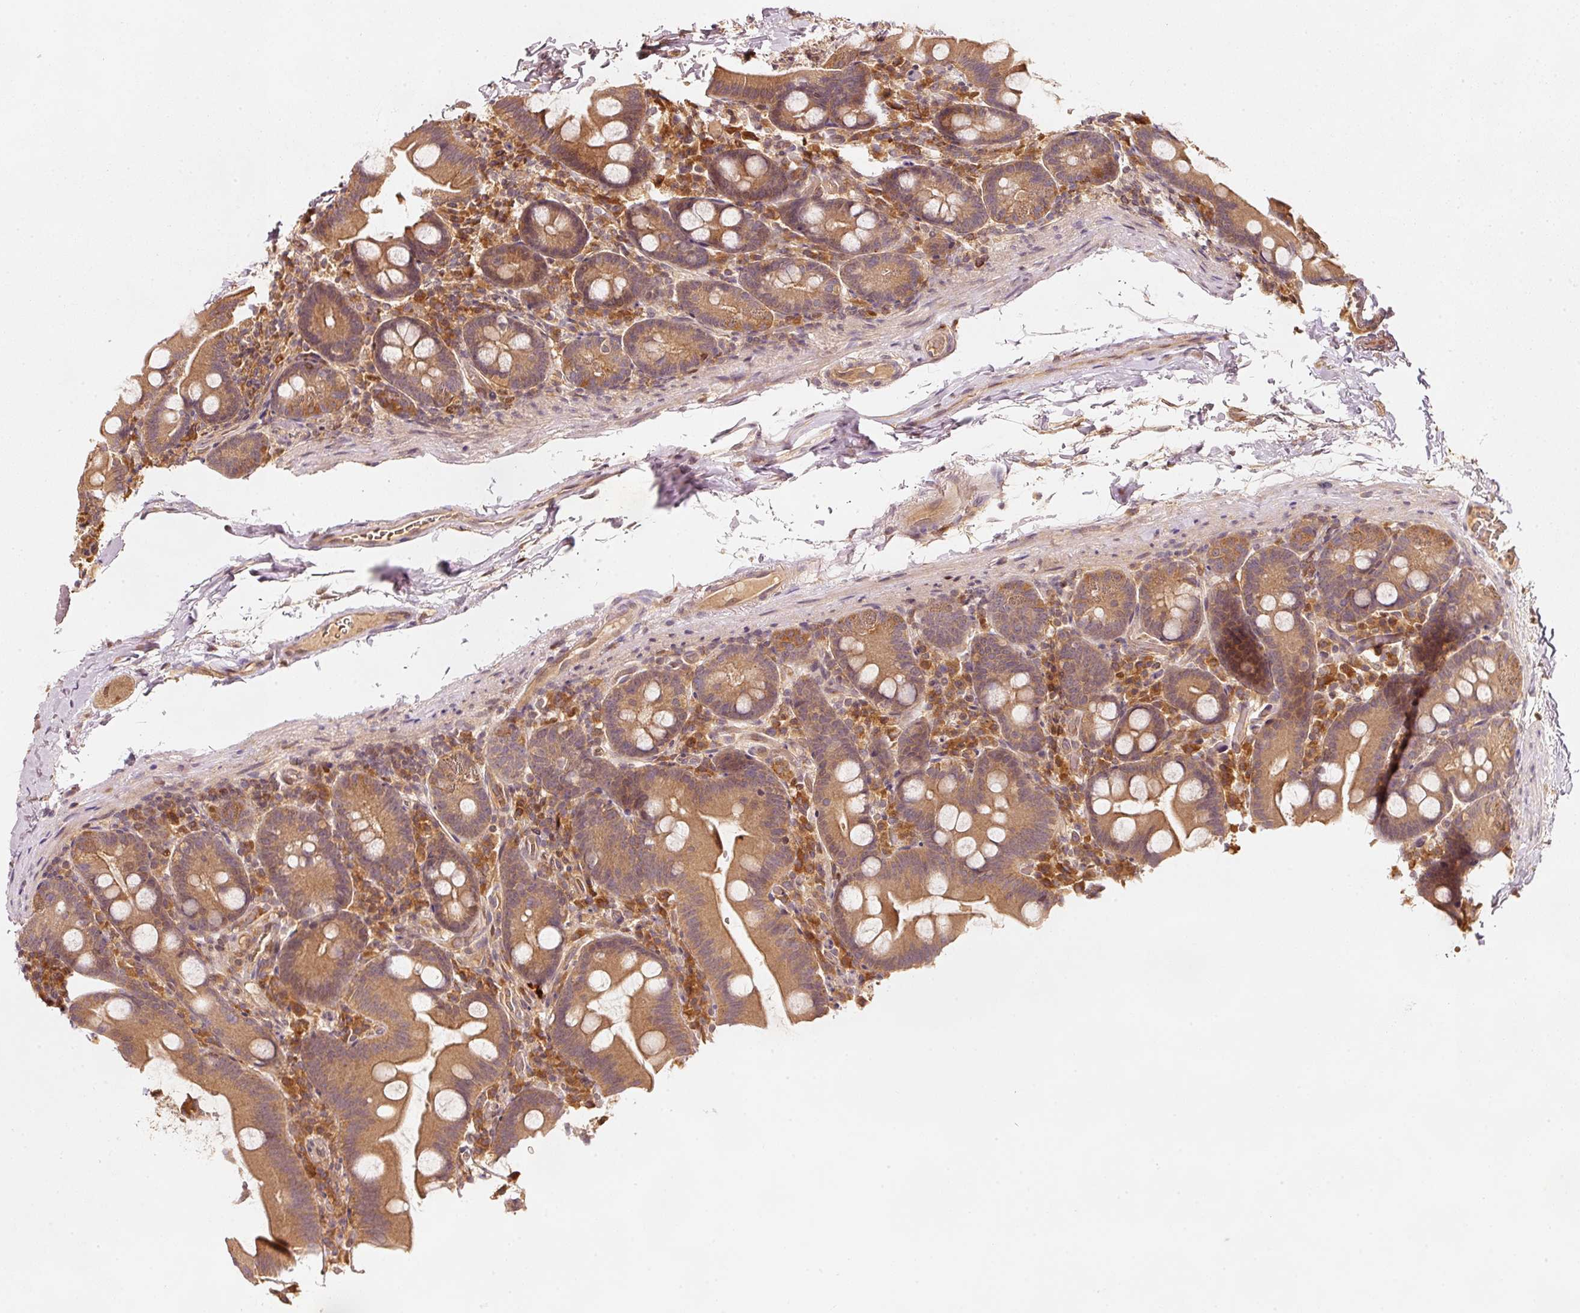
{"staining": {"intensity": "moderate", "quantity": ">75%", "location": "cytoplasmic/membranous"}, "tissue": "small intestine", "cell_type": "Glandular cells", "image_type": "normal", "snomed": [{"axis": "morphology", "description": "Normal tissue, NOS"}, {"axis": "topography", "description": "Small intestine"}], "caption": "DAB immunohistochemical staining of unremarkable small intestine demonstrates moderate cytoplasmic/membranous protein positivity in about >75% of glandular cells.", "gene": "RRAS2", "patient": {"sex": "female", "age": 68}}